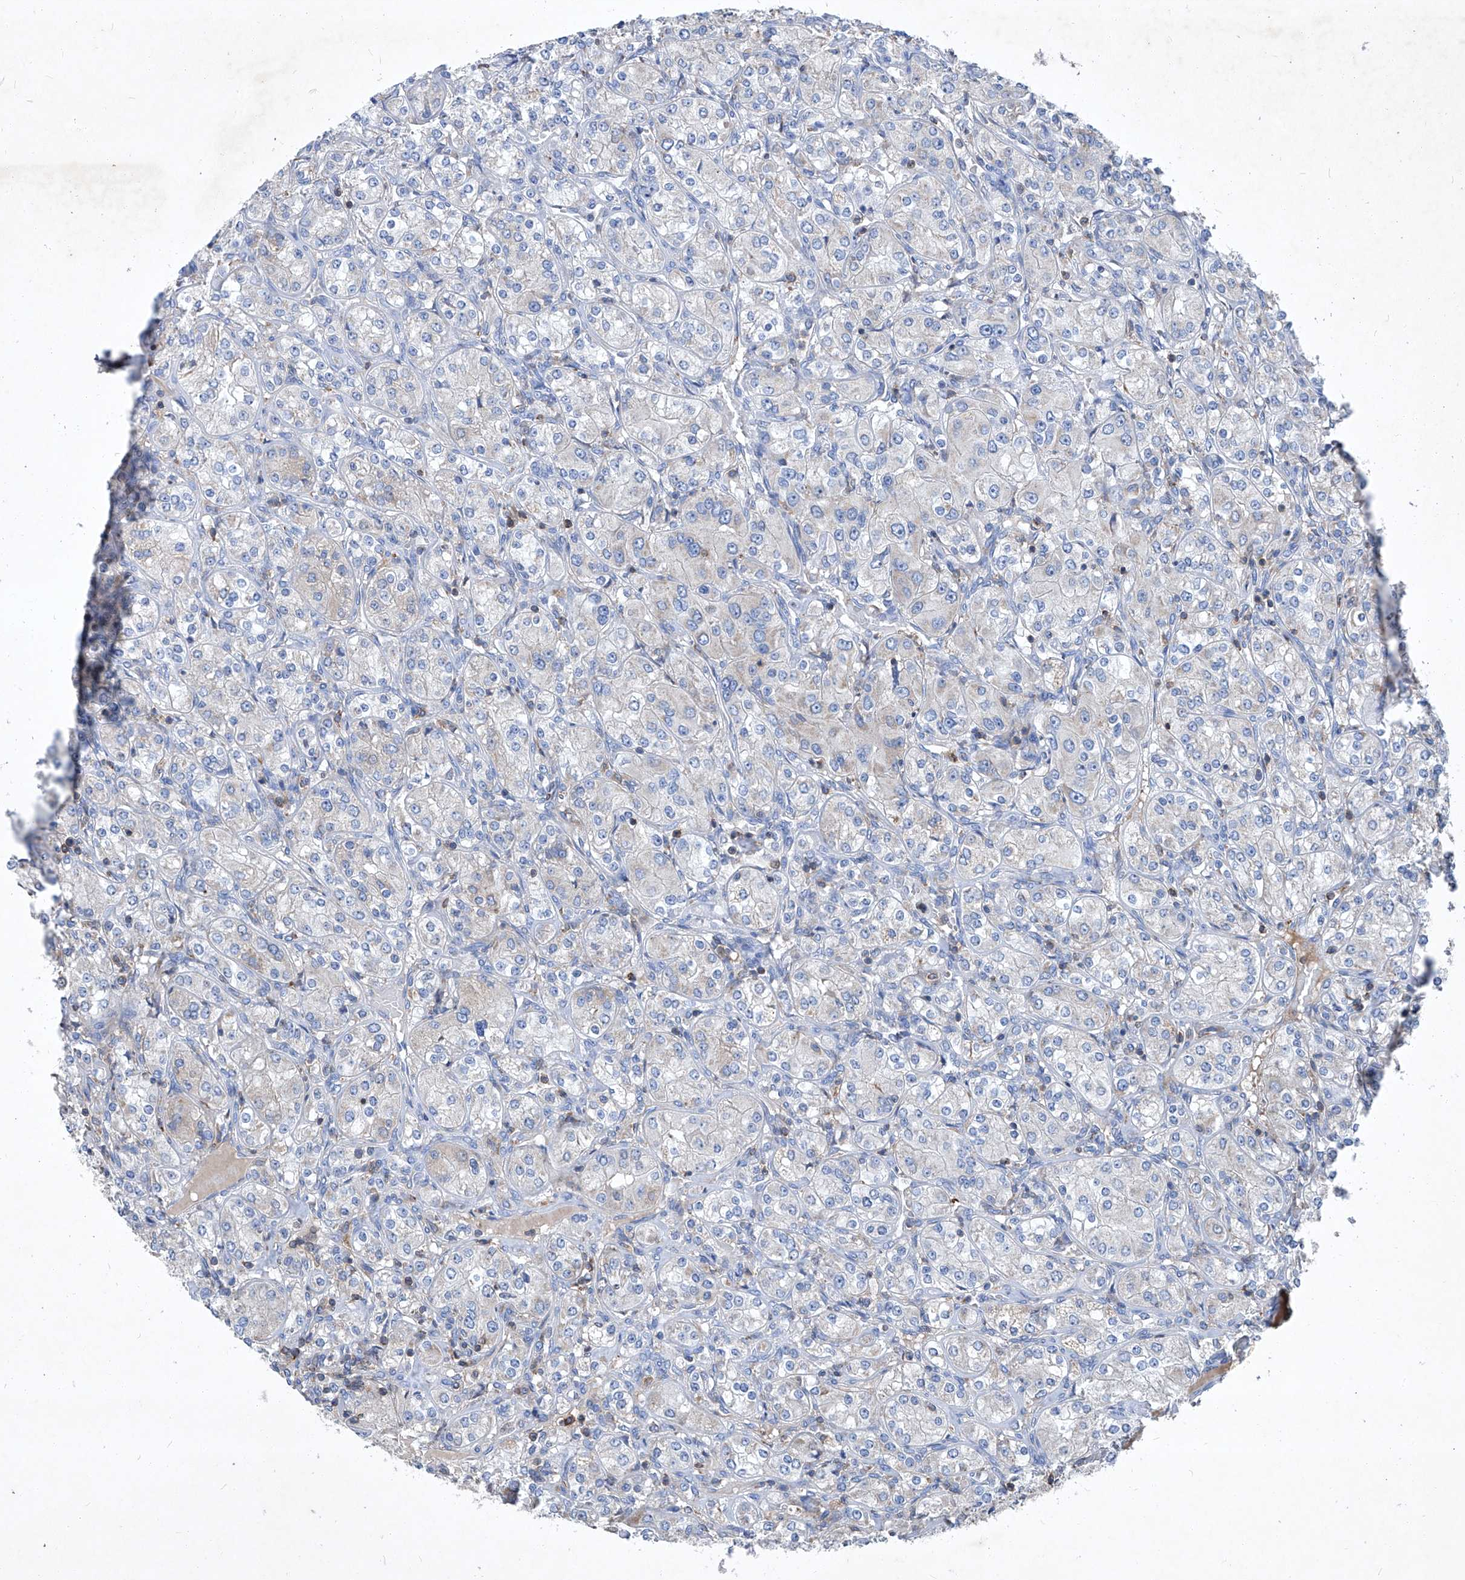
{"staining": {"intensity": "negative", "quantity": "none", "location": "none"}, "tissue": "renal cancer", "cell_type": "Tumor cells", "image_type": "cancer", "snomed": [{"axis": "morphology", "description": "Adenocarcinoma, NOS"}, {"axis": "topography", "description": "Kidney"}], "caption": "This is a photomicrograph of immunohistochemistry staining of renal cancer (adenocarcinoma), which shows no positivity in tumor cells. (DAB IHC, high magnification).", "gene": "EPHA8", "patient": {"sex": "male", "age": 77}}